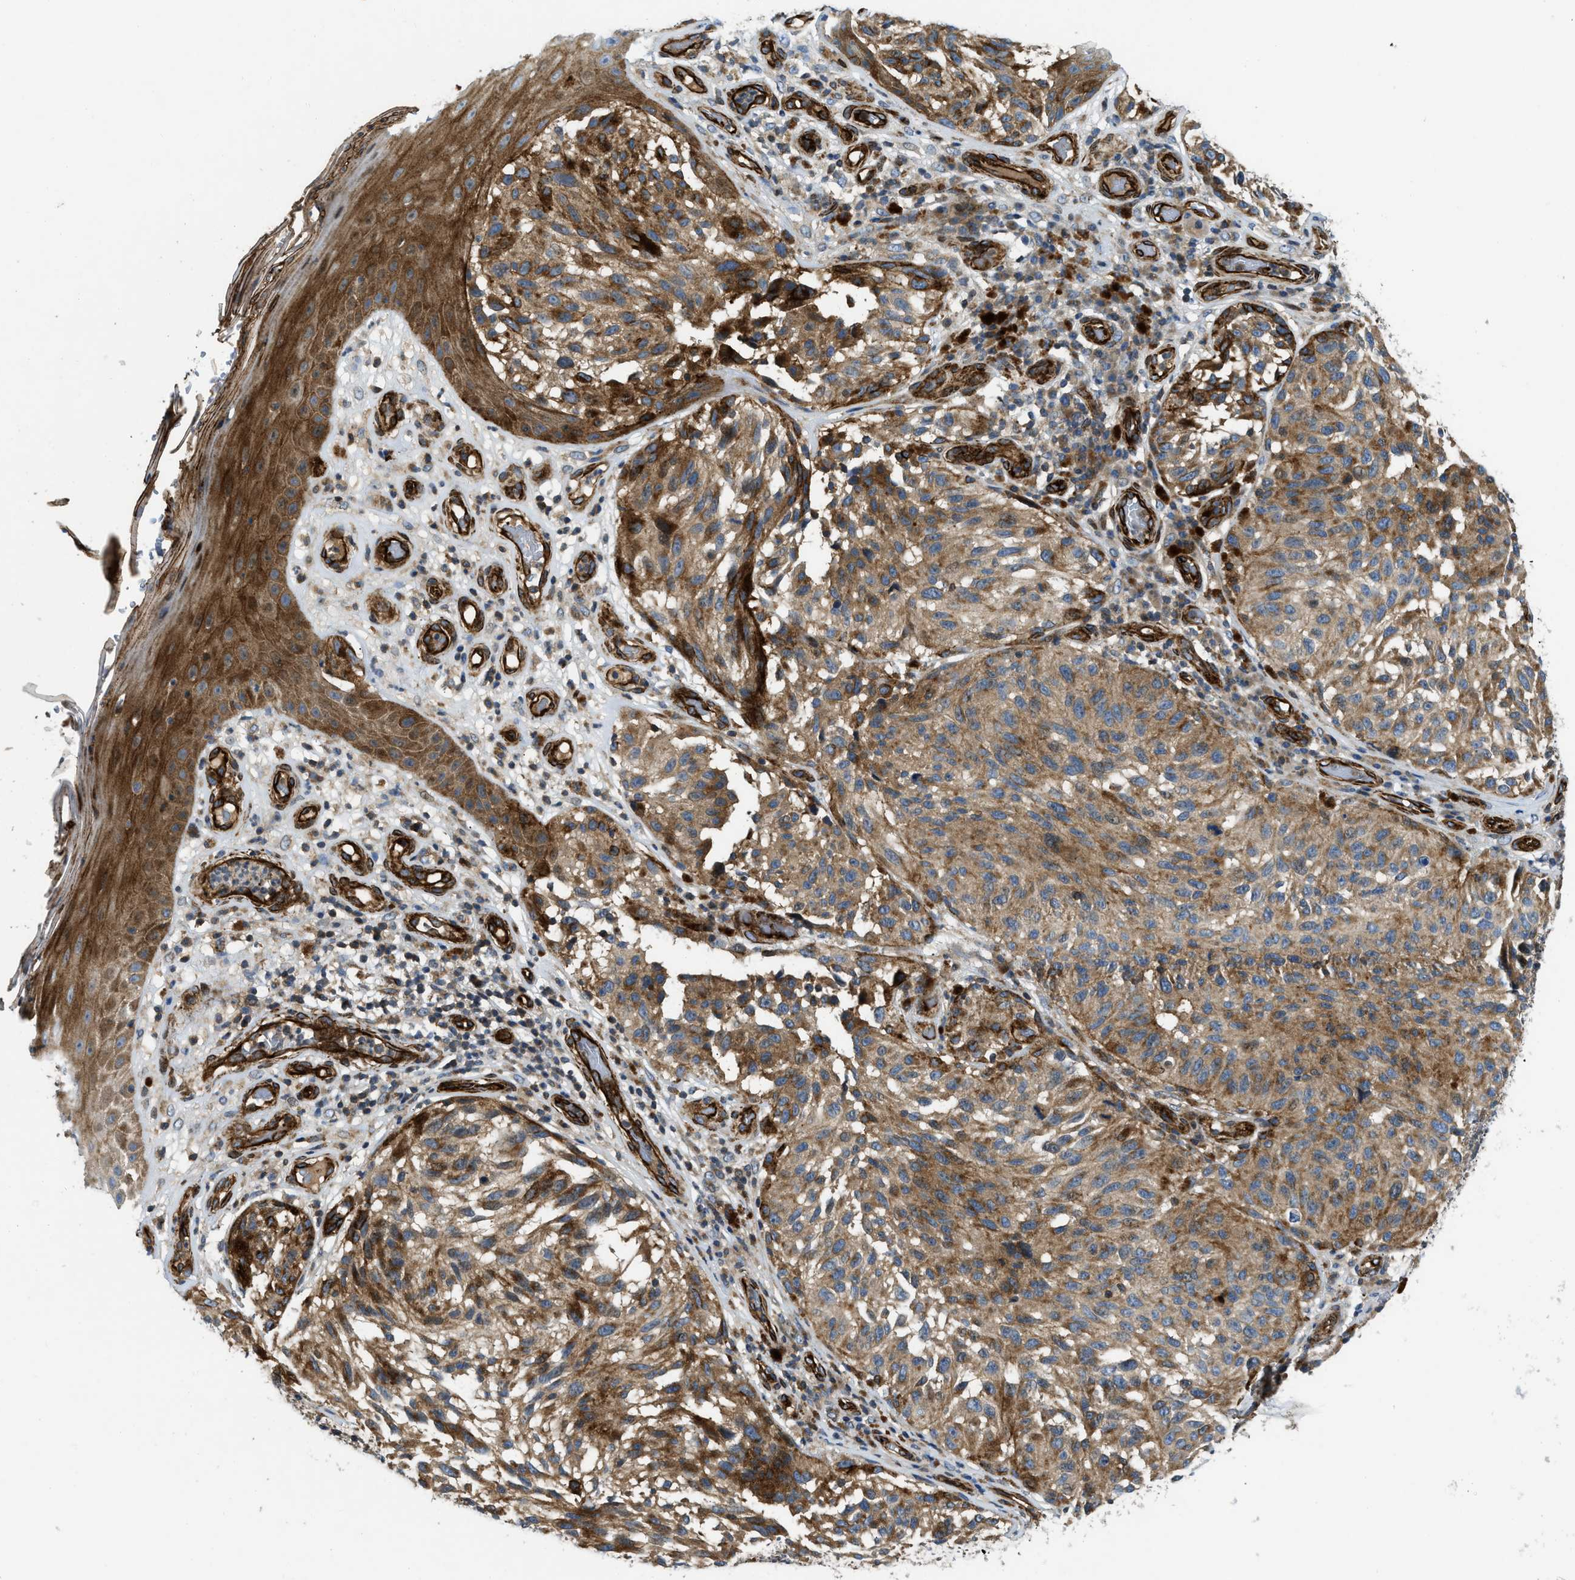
{"staining": {"intensity": "moderate", "quantity": ">75%", "location": "cytoplasmic/membranous"}, "tissue": "melanoma", "cell_type": "Tumor cells", "image_type": "cancer", "snomed": [{"axis": "morphology", "description": "Malignant melanoma, NOS"}, {"axis": "topography", "description": "Skin"}], "caption": "A photomicrograph of human melanoma stained for a protein shows moderate cytoplasmic/membranous brown staining in tumor cells. The staining was performed using DAB, with brown indicating positive protein expression. Nuclei are stained blue with hematoxylin.", "gene": "NYNRIN", "patient": {"sex": "female", "age": 73}}